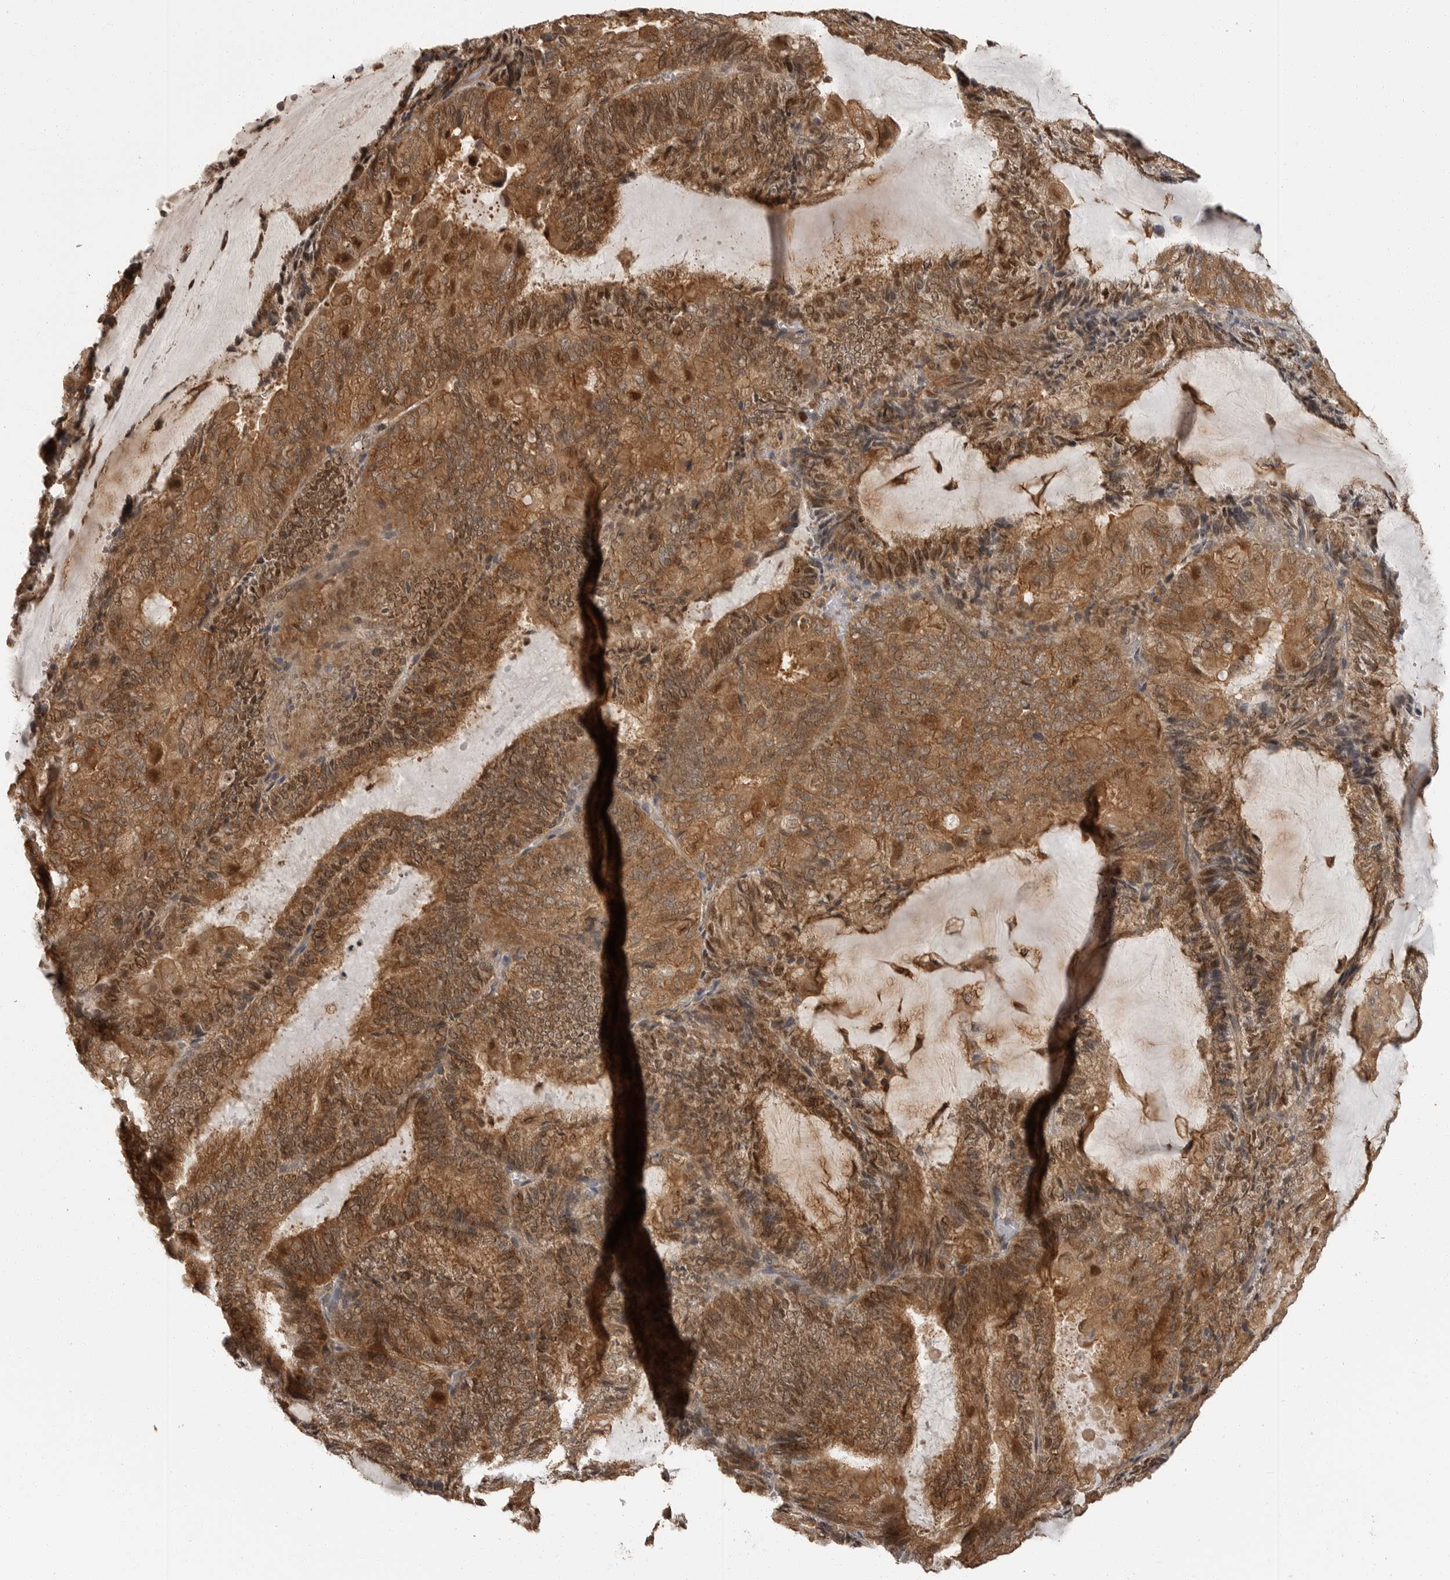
{"staining": {"intensity": "strong", "quantity": ">75%", "location": "cytoplasmic/membranous,nuclear"}, "tissue": "endometrial cancer", "cell_type": "Tumor cells", "image_type": "cancer", "snomed": [{"axis": "morphology", "description": "Adenocarcinoma, NOS"}, {"axis": "topography", "description": "Endometrium"}], "caption": "There is high levels of strong cytoplasmic/membranous and nuclear positivity in tumor cells of endometrial adenocarcinoma, as demonstrated by immunohistochemical staining (brown color).", "gene": "ERN1", "patient": {"sex": "female", "age": 81}}